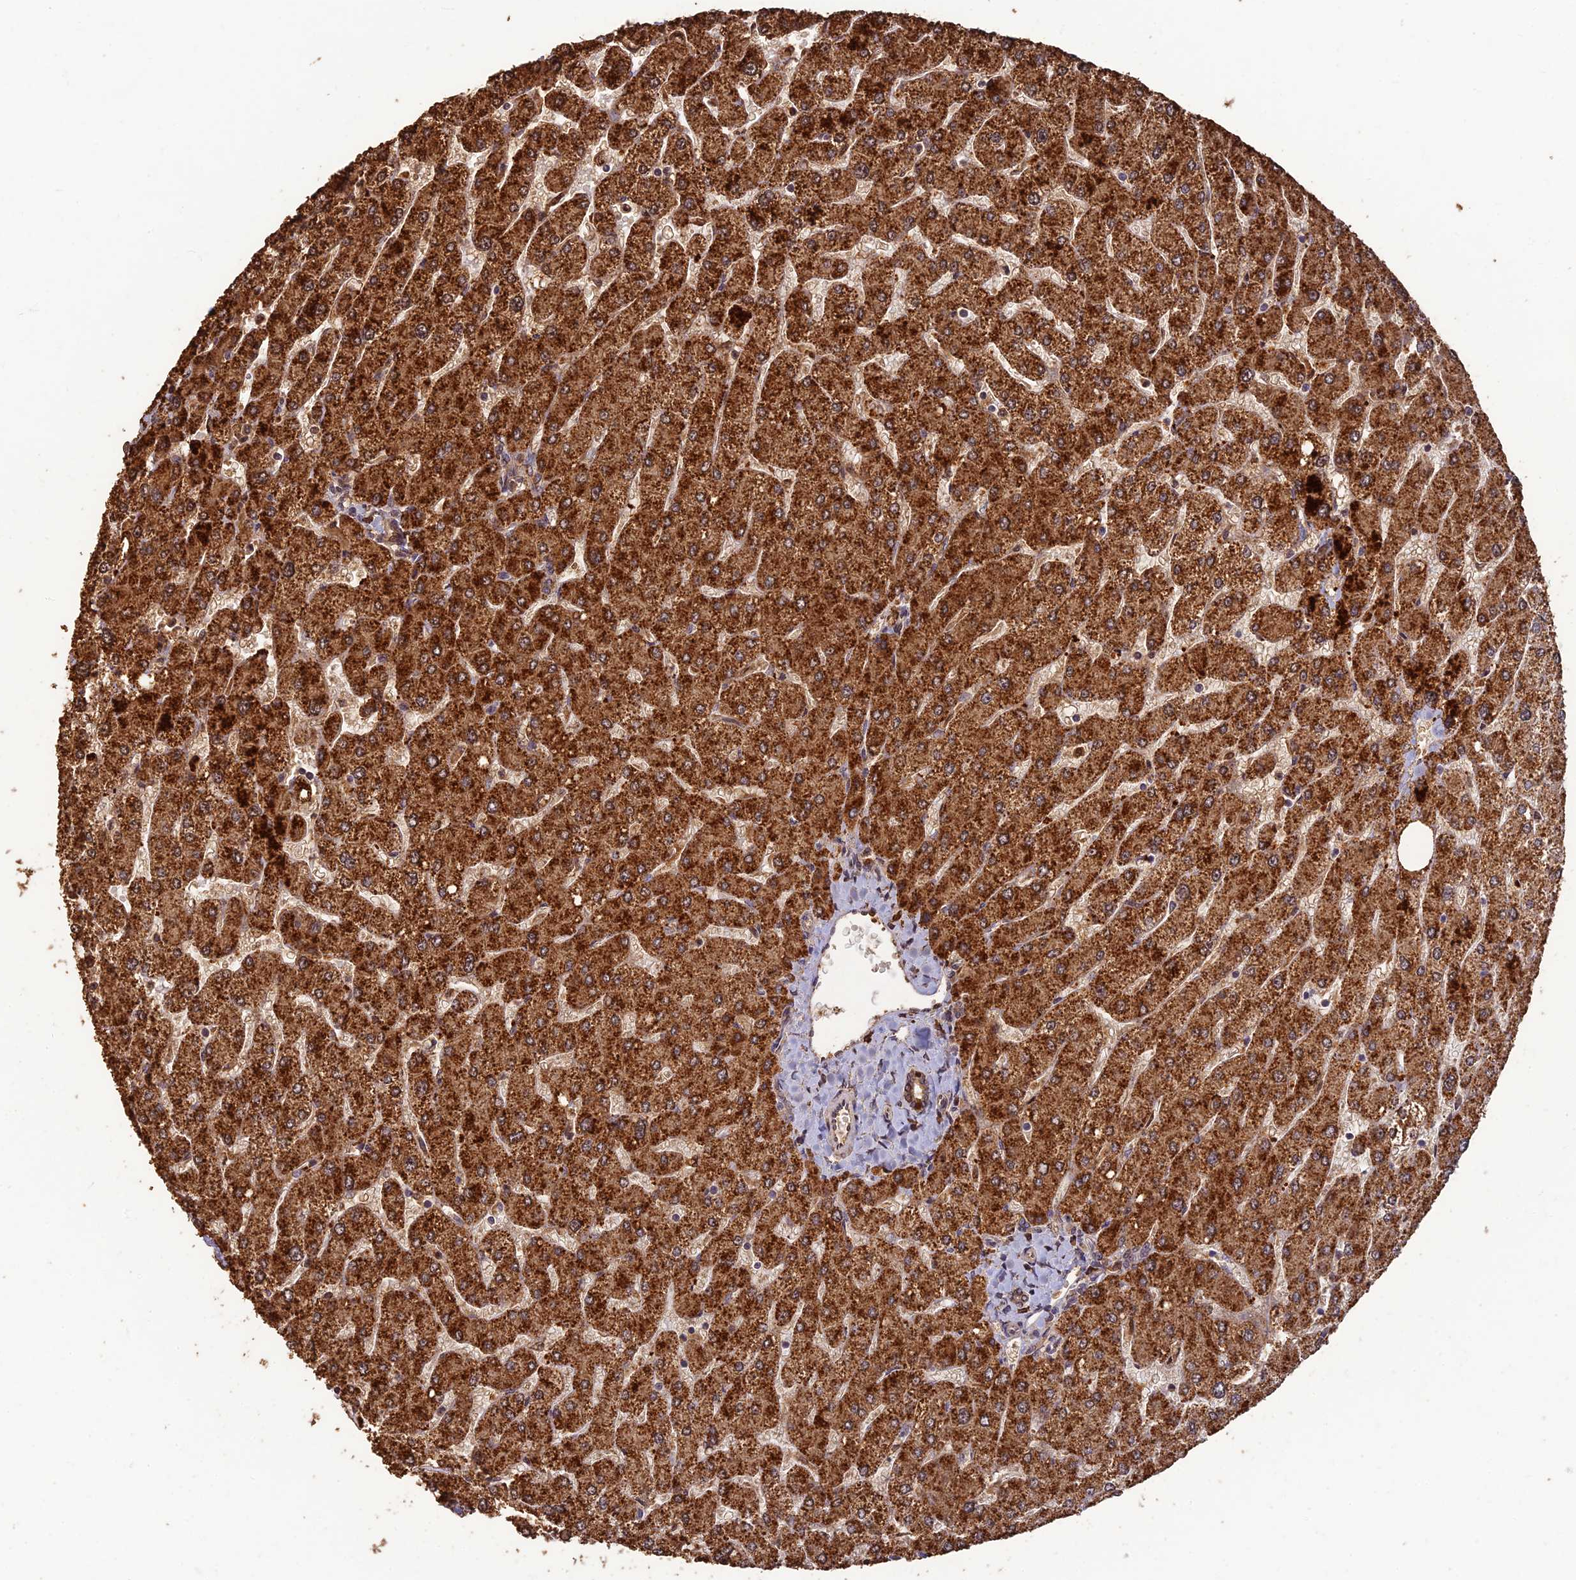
{"staining": {"intensity": "moderate", "quantity": ">75%", "location": "cytoplasmic/membranous,nuclear"}, "tissue": "liver", "cell_type": "Cholangiocytes", "image_type": "normal", "snomed": [{"axis": "morphology", "description": "Normal tissue, NOS"}, {"axis": "topography", "description": "Liver"}], "caption": "A brown stain shows moderate cytoplasmic/membranous,nuclear expression of a protein in cholangiocytes of normal human liver. (DAB (3,3'-diaminobenzidine) IHC with brightfield microscopy, high magnification).", "gene": "CORO1C", "patient": {"sex": "male", "age": 55}}